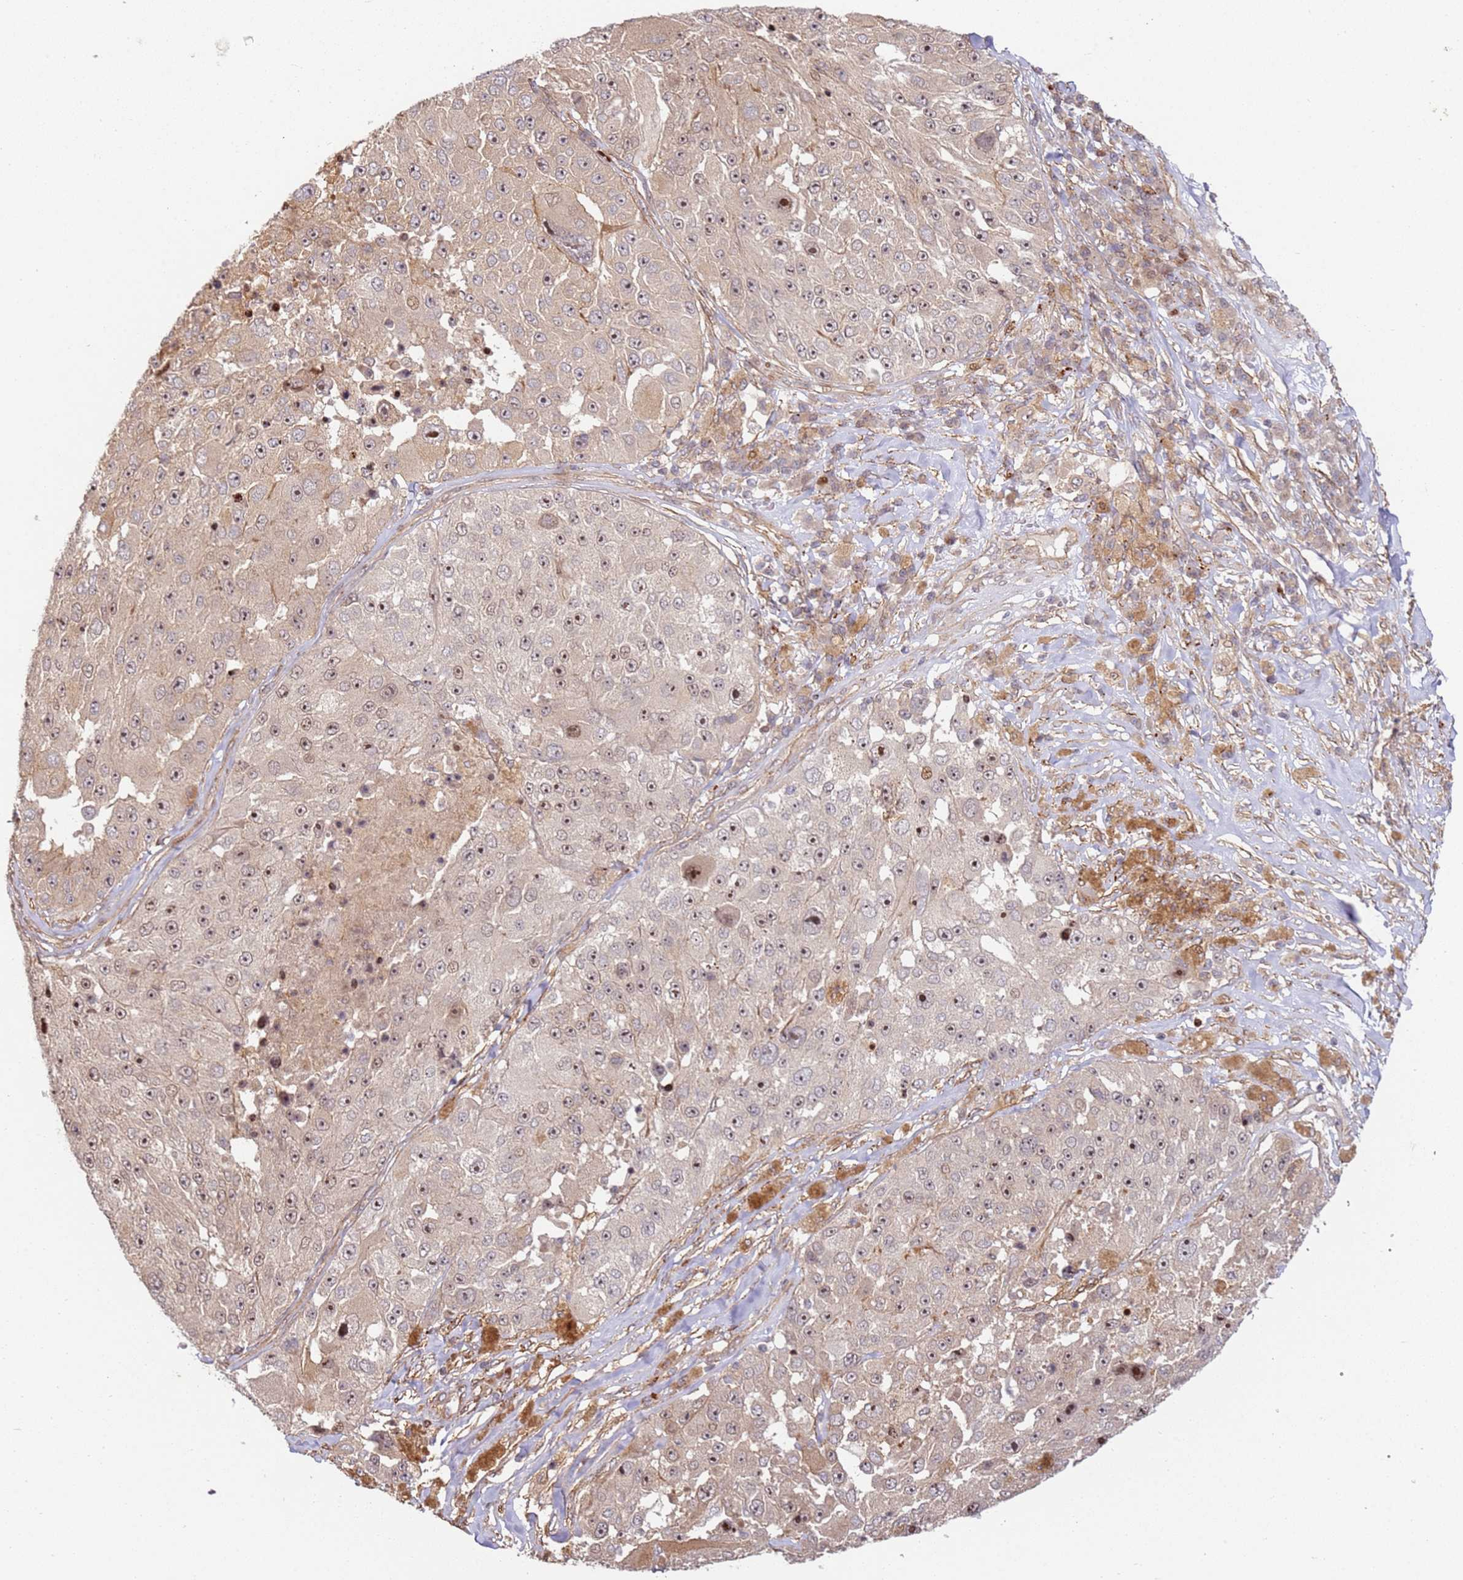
{"staining": {"intensity": "moderate", "quantity": "25%-75%", "location": "cytoplasmic/membranous,nuclear"}, "tissue": "melanoma", "cell_type": "Tumor cells", "image_type": "cancer", "snomed": [{"axis": "morphology", "description": "Malignant melanoma, Metastatic site"}, {"axis": "topography", "description": "Lymph node"}], "caption": "An immunohistochemistry (IHC) photomicrograph of neoplastic tissue is shown. Protein staining in brown highlights moderate cytoplasmic/membranous and nuclear positivity in malignant melanoma (metastatic site) within tumor cells.", "gene": "TMEM233", "patient": {"sex": "male", "age": 62}}